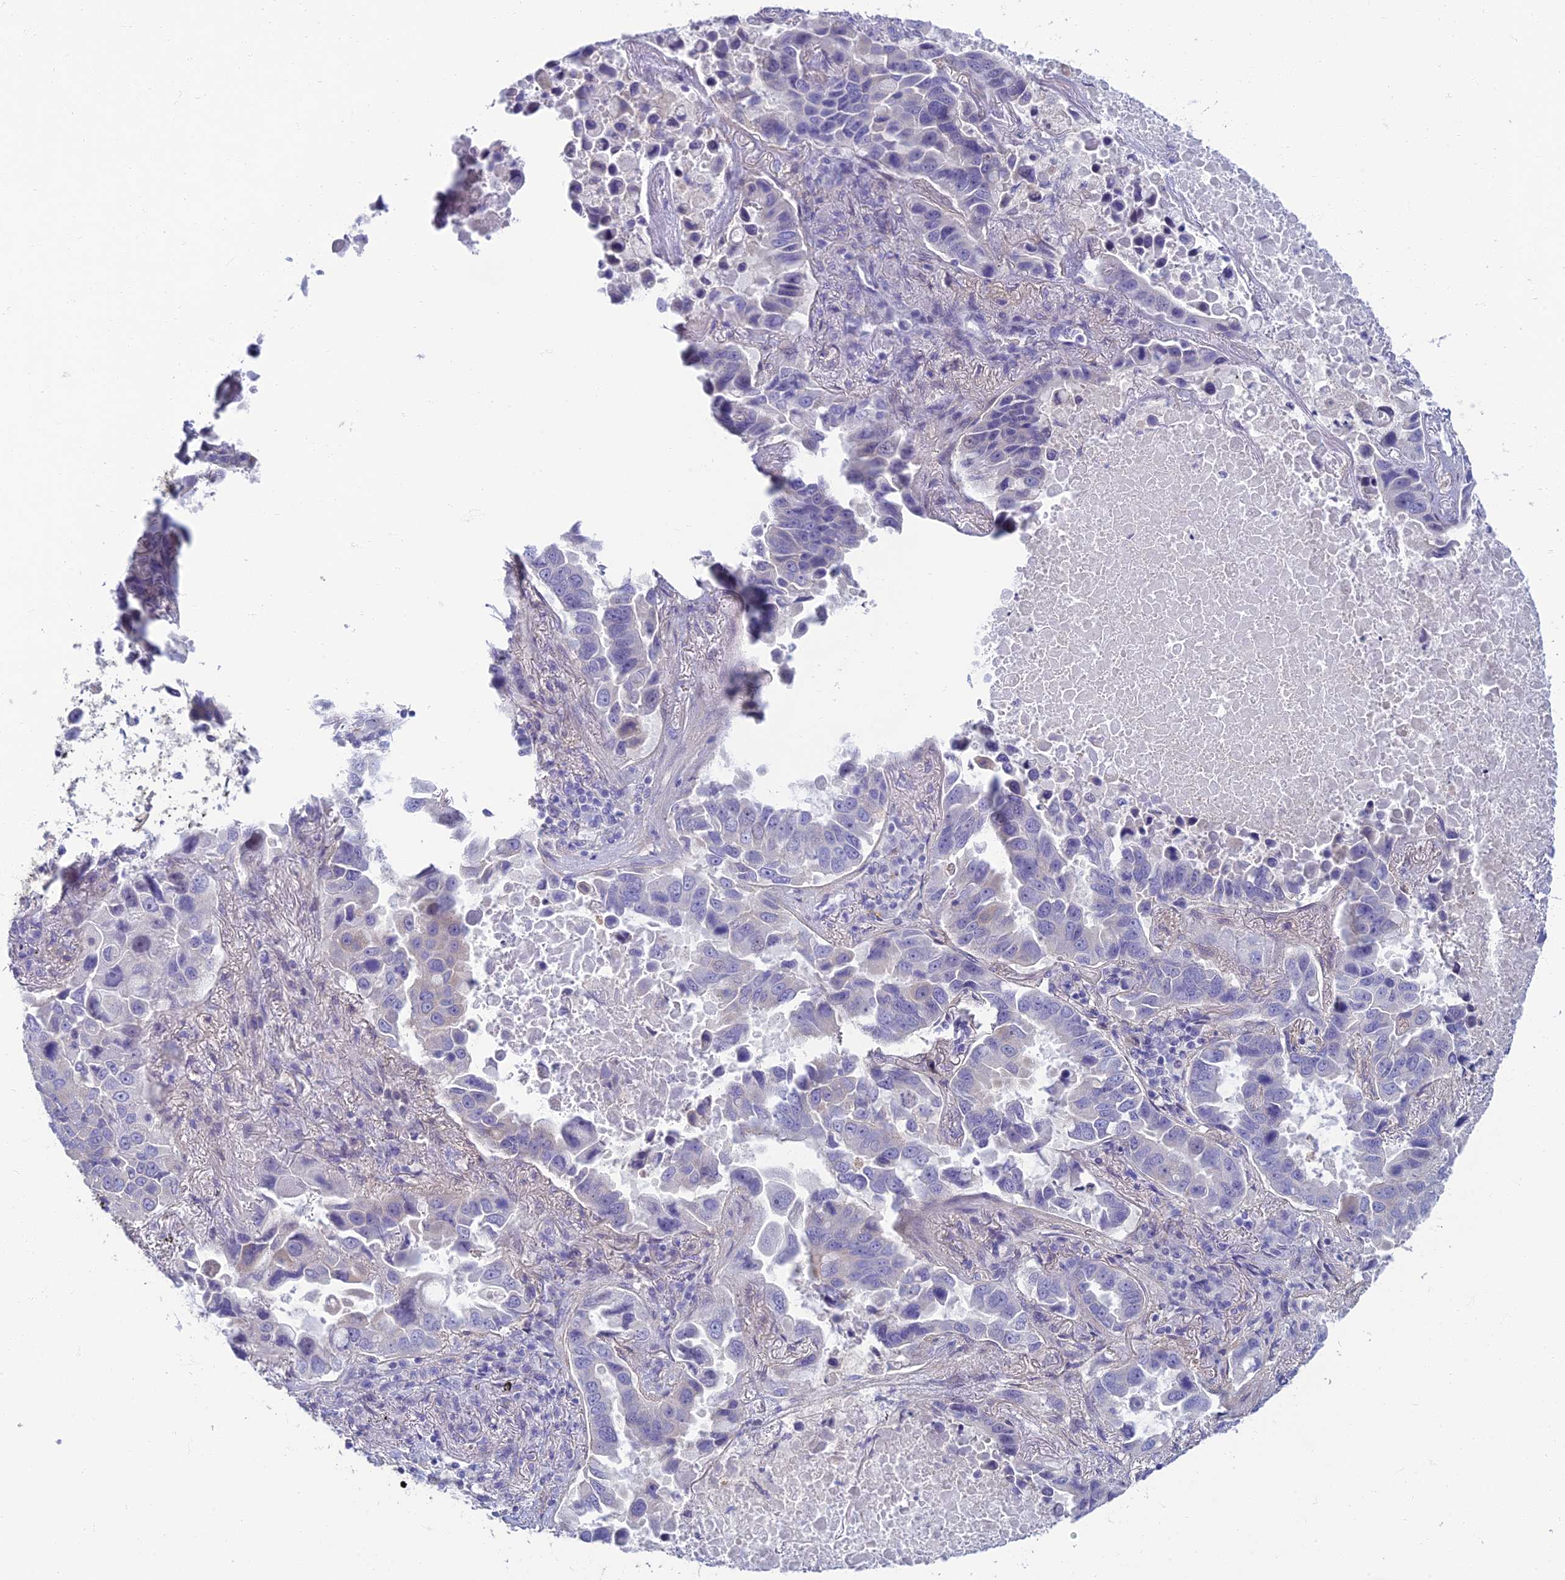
{"staining": {"intensity": "negative", "quantity": "none", "location": "none"}, "tissue": "lung cancer", "cell_type": "Tumor cells", "image_type": "cancer", "snomed": [{"axis": "morphology", "description": "Adenocarcinoma, NOS"}, {"axis": "topography", "description": "Lung"}], "caption": "Immunohistochemical staining of lung adenocarcinoma reveals no significant expression in tumor cells. (DAB (3,3'-diaminobenzidine) immunohistochemistry visualized using brightfield microscopy, high magnification).", "gene": "NEURL1", "patient": {"sex": "male", "age": 64}}